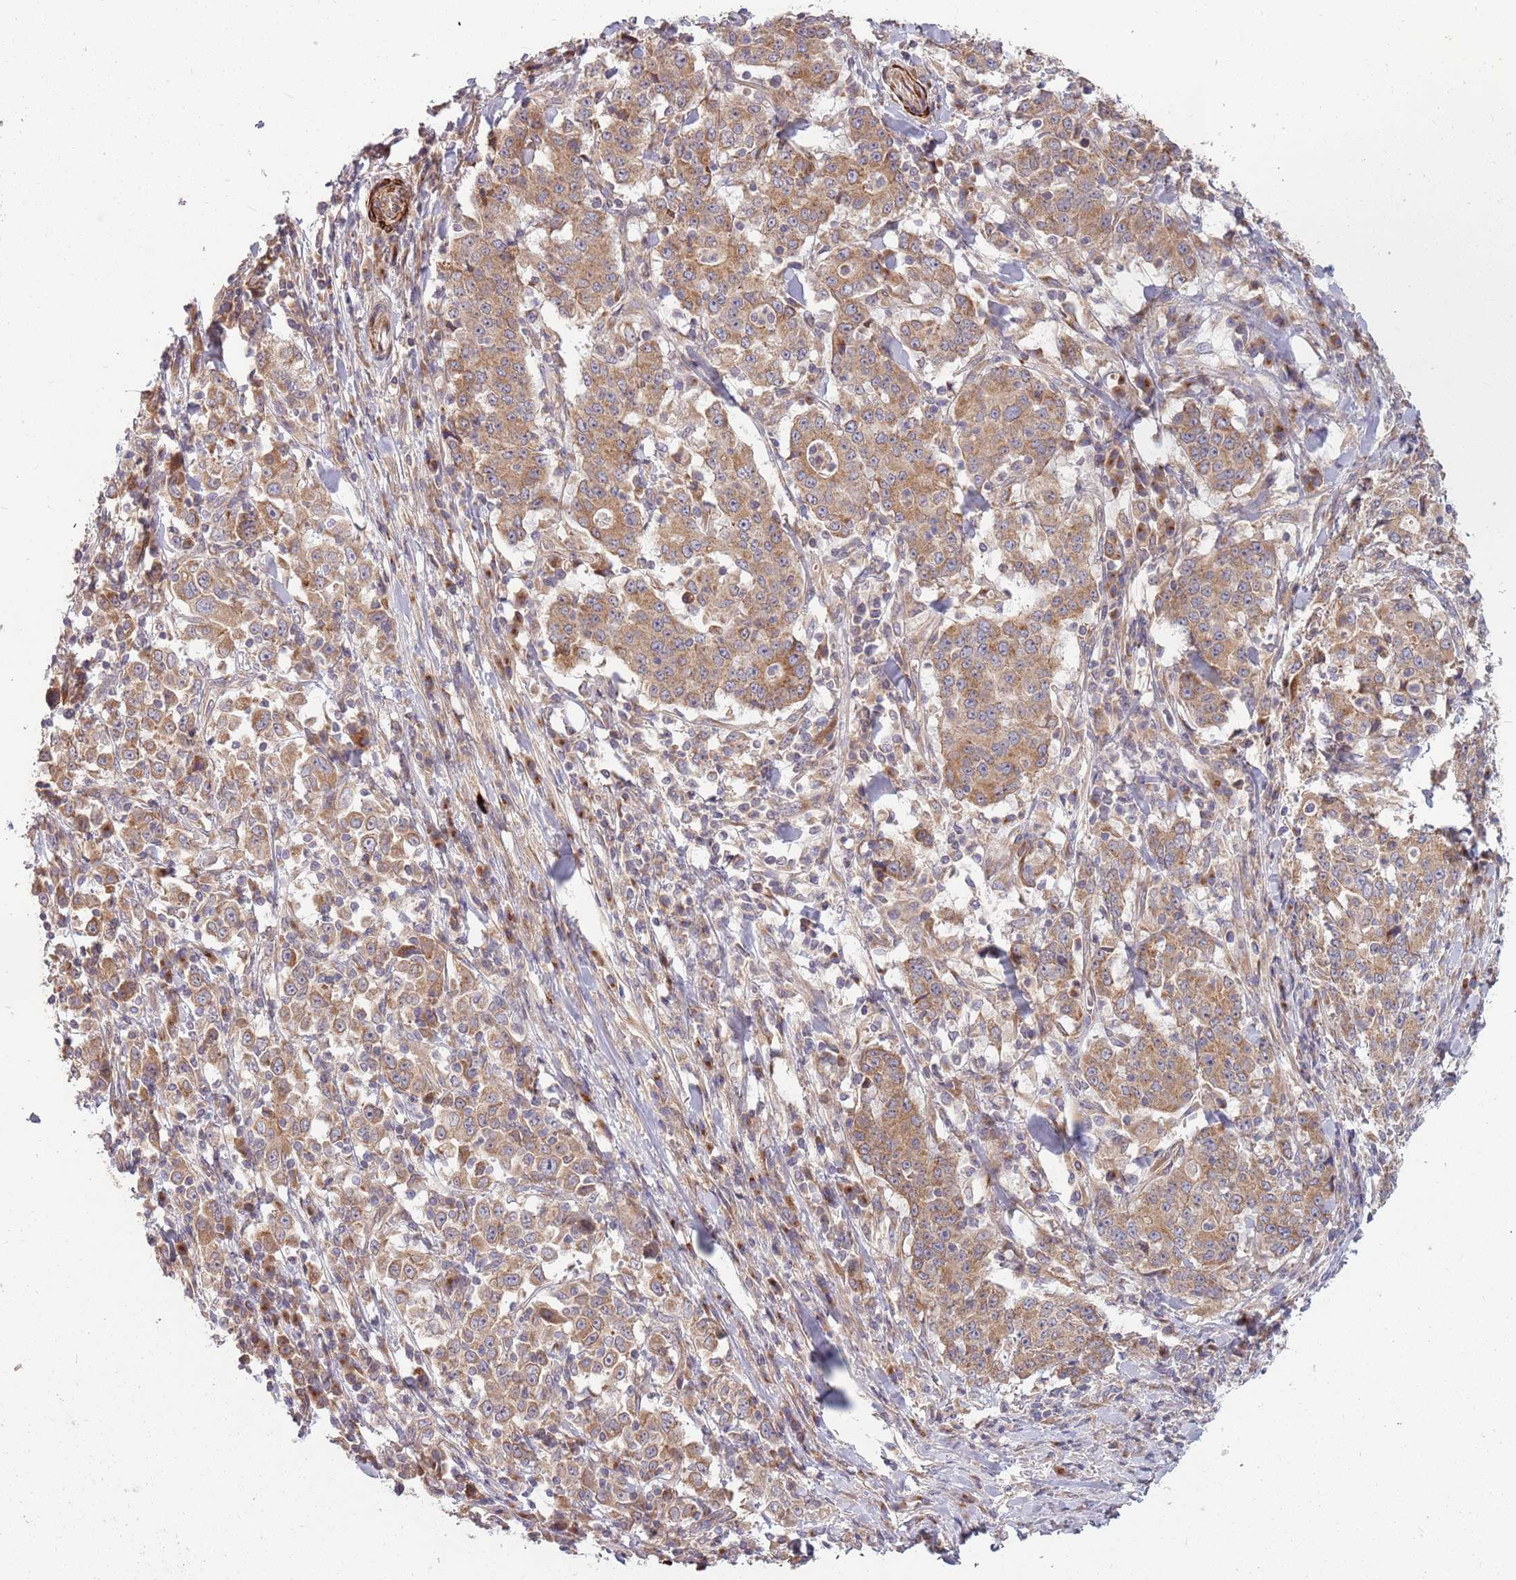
{"staining": {"intensity": "moderate", "quantity": ">75%", "location": "cytoplasmic/membranous"}, "tissue": "stomach cancer", "cell_type": "Tumor cells", "image_type": "cancer", "snomed": [{"axis": "morphology", "description": "Normal tissue, NOS"}, {"axis": "morphology", "description": "Adenocarcinoma, NOS"}, {"axis": "topography", "description": "Stomach, upper"}, {"axis": "topography", "description": "Stomach"}], "caption": "A high-resolution image shows immunohistochemistry staining of stomach adenocarcinoma, which displays moderate cytoplasmic/membranous expression in approximately >75% of tumor cells.", "gene": "PLD6", "patient": {"sex": "male", "age": 59}}